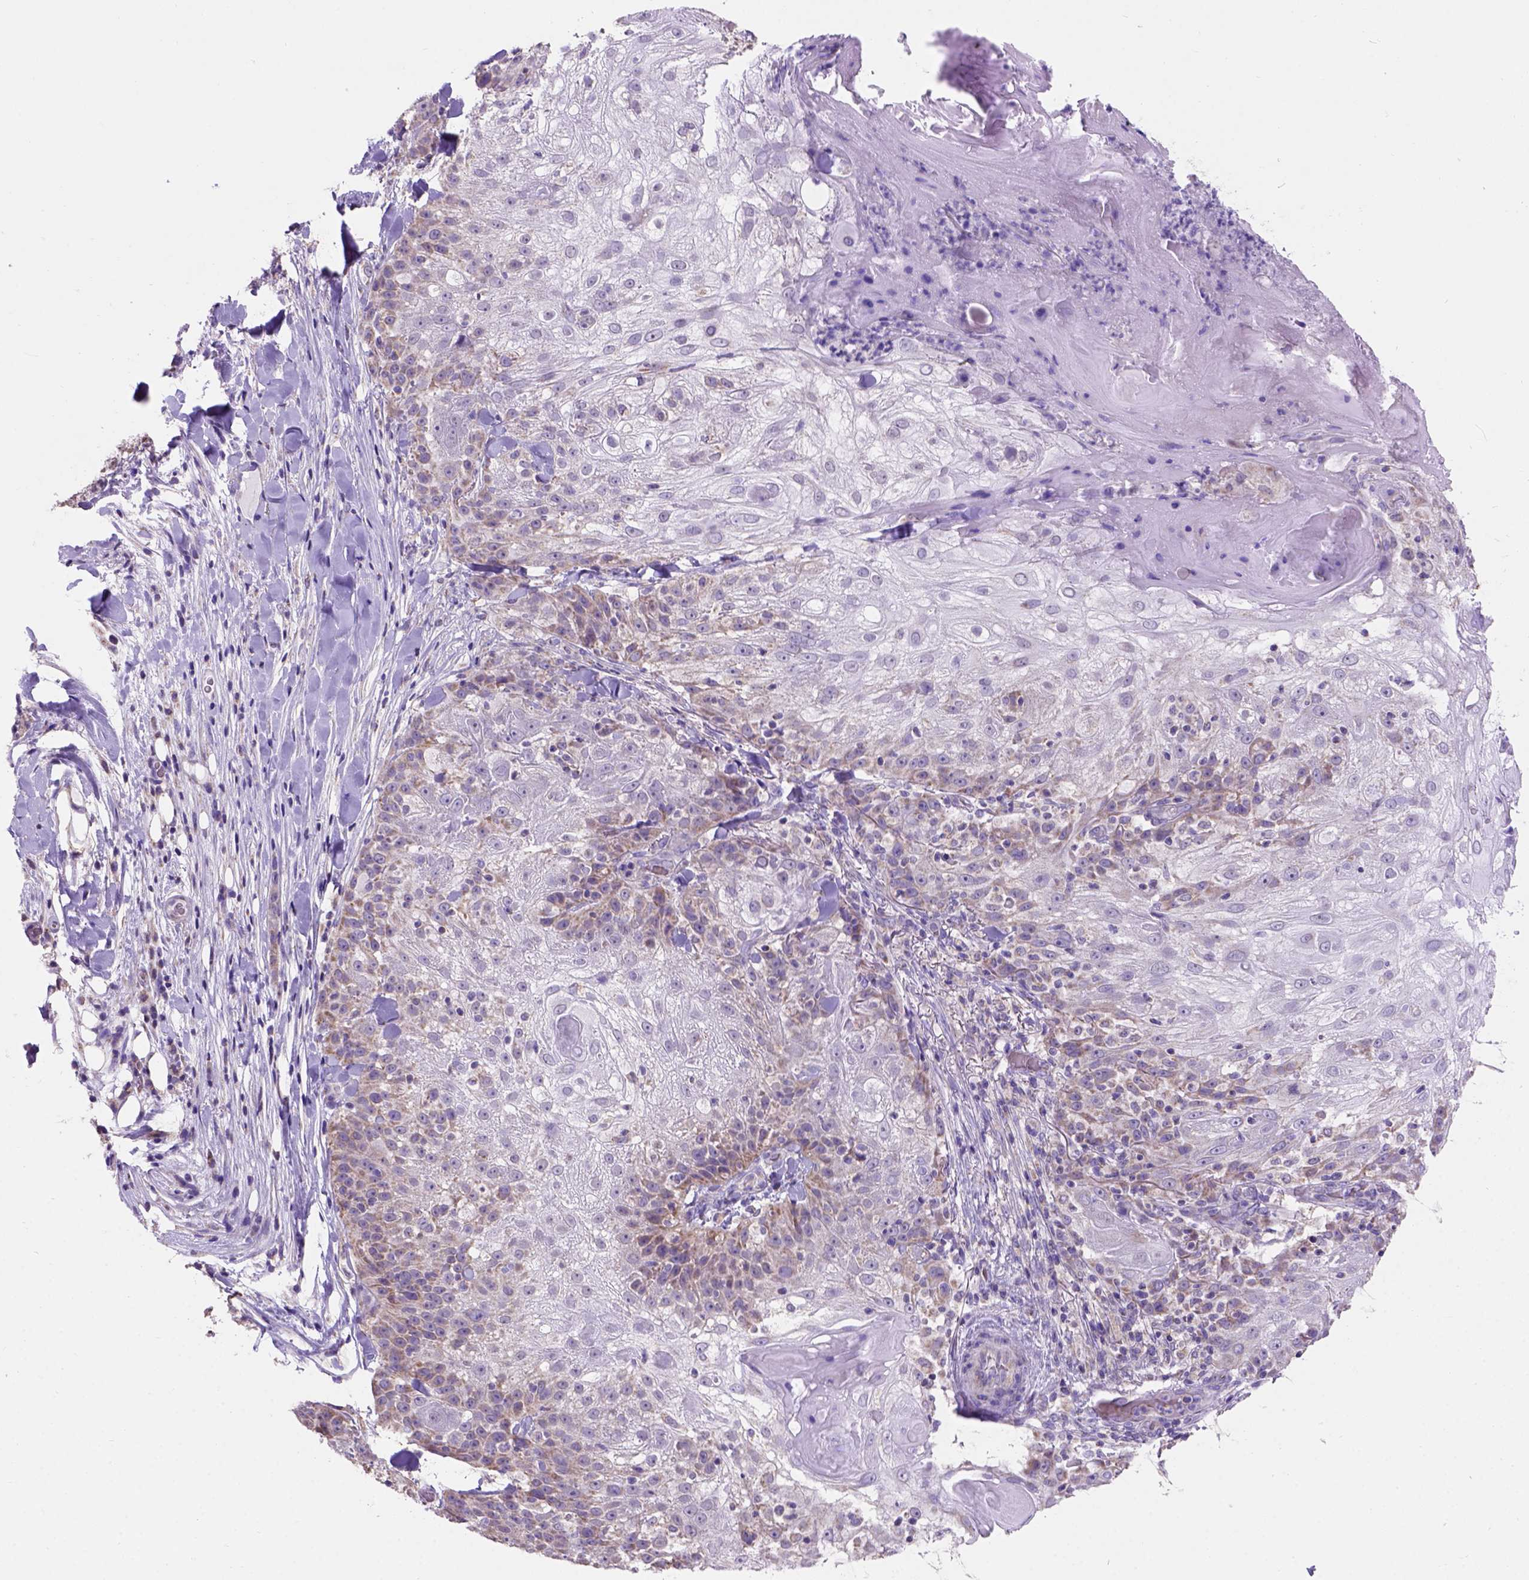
{"staining": {"intensity": "moderate", "quantity": "<25%", "location": "cytoplasmic/membranous"}, "tissue": "skin cancer", "cell_type": "Tumor cells", "image_type": "cancer", "snomed": [{"axis": "morphology", "description": "Normal tissue, NOS"}, {"axis": "morphology", "description": "Squamous cell carcinoma, NOS"}, {"axis": "topography", "description": "Skin"}], "caption": "This is a photomicrograph of immunohistochemistry (IHC) staining of skin cancer (squamous cell carcinoma), which shows moderate staining in the cytoplasmic/membranous of tumor cells.", "gene": "L2HGDH", "patient": {"sex": "female", "age": 83}}